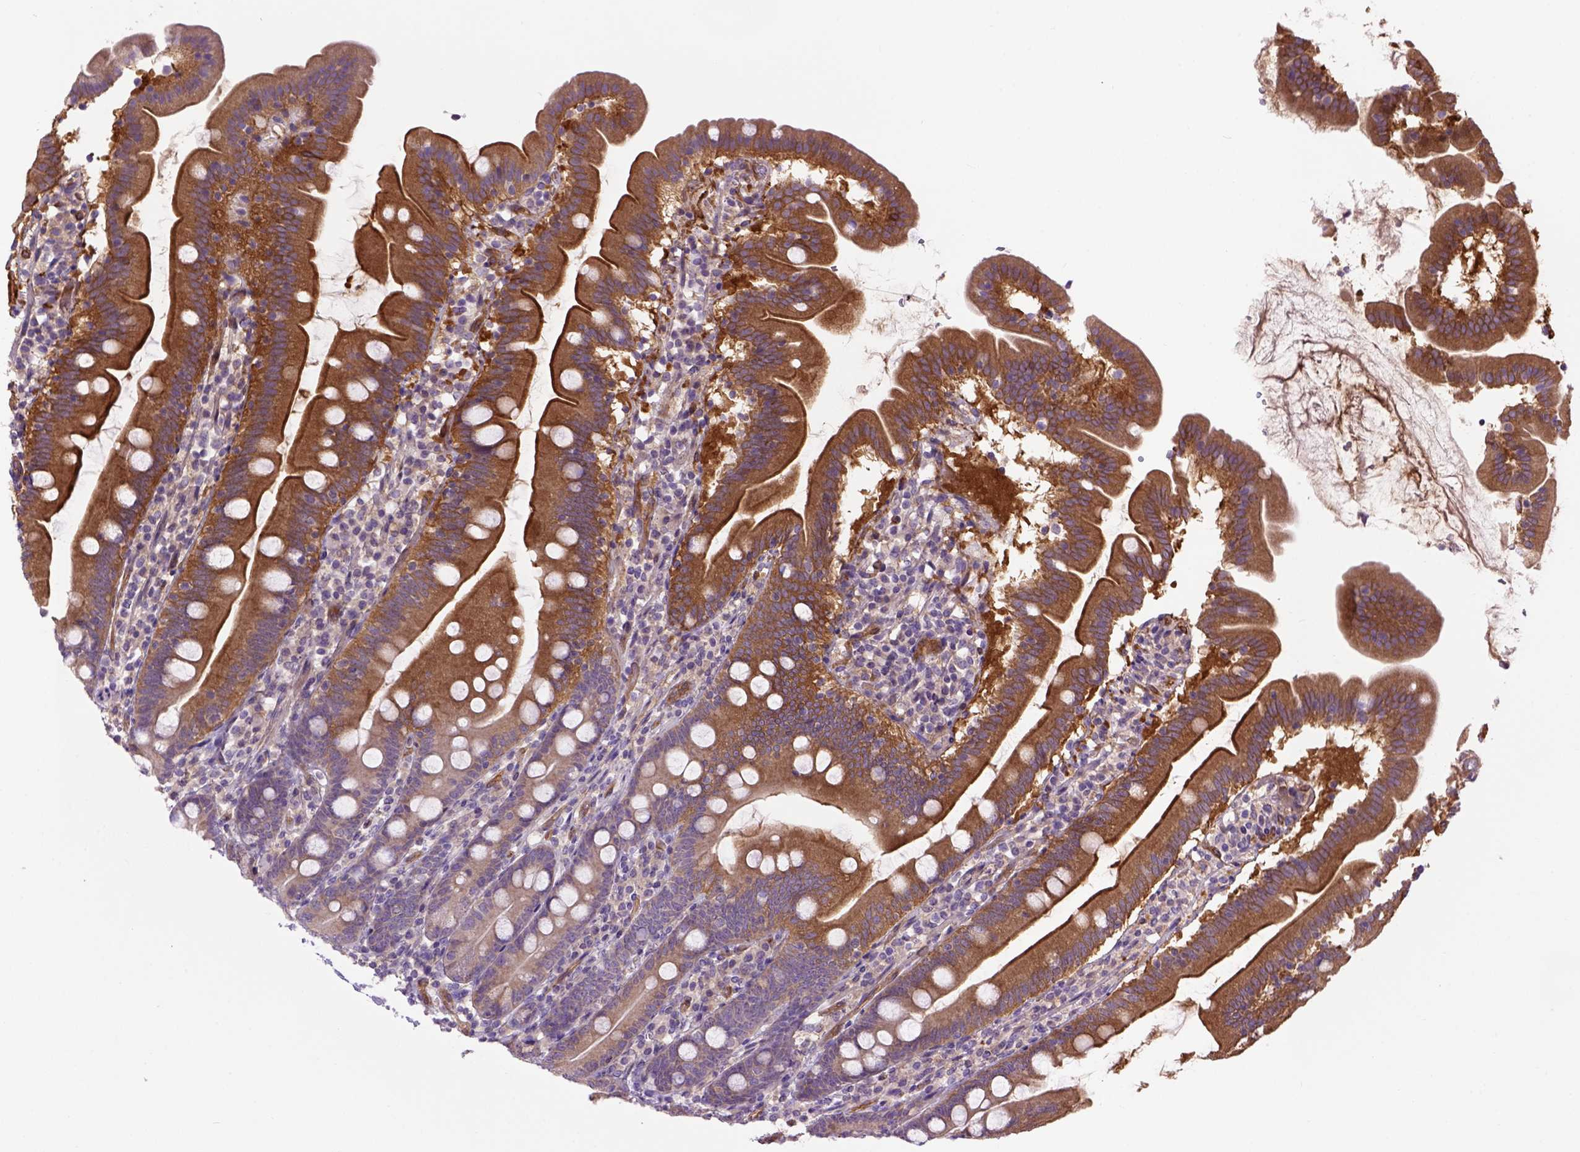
{"staining": {"intensity": "moderate", "quantity": ">75%", "location": "cytoplasmic/membranous"}, "tissue": "duodenum", "cell_type": "Glandular cells", "image_type": "normal", "snomed": [{"axis": "morphology", "description": "Normal tissue, NOS"}, {"axis": "topography", "description": "Duodenum"}], "caption": "Immunohistochemical staining of unremarkable human duodenum reveals moderate cytoplasmic/membranous protein positivity in about >75% of glandular cells. Nuclei are stained in blue.", "gene": "CASKIN2", "patient": {"sex": "female", "age": 67}}